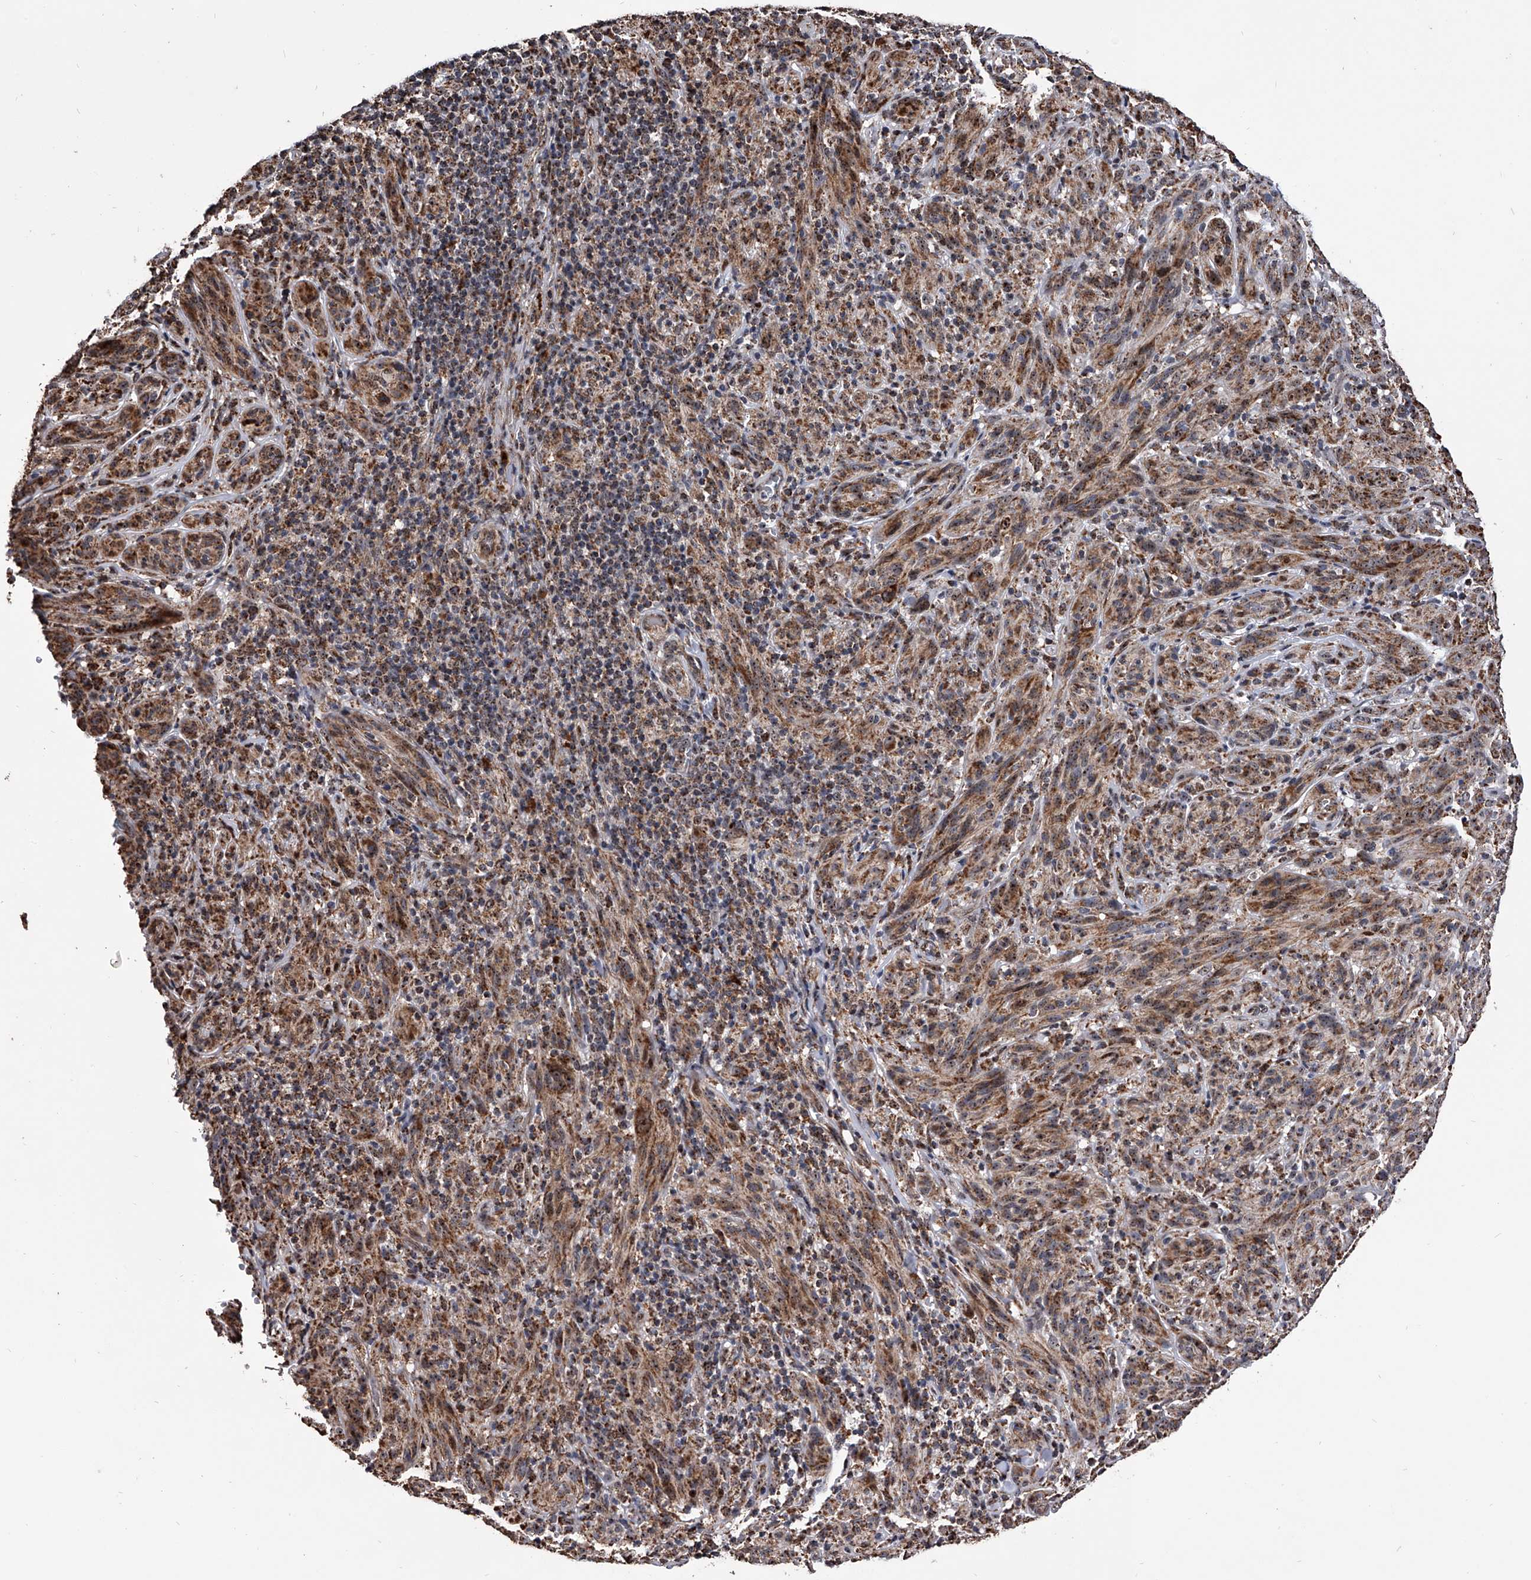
{"staining": {"intensity": "moderate", "quantity": ">75%", "location": "cytoplasmic/membranous"}, "tissue": "melanoma", "cell_type": "Tumor cells", "image_type": "cancer", "snomed": [{"axis": "morphology", "description": "Malignant melanoma, NOS"}, {"axis": "topography", "description": "Skin of head"}], "caption": "Tumor cells show medium levels of moderate cytoplasmic/membranous staining in about >75% of cells in human malignant melanoma.", "gene": "SMPDL3A", "patient": {"sex": "male", "age": 96}}